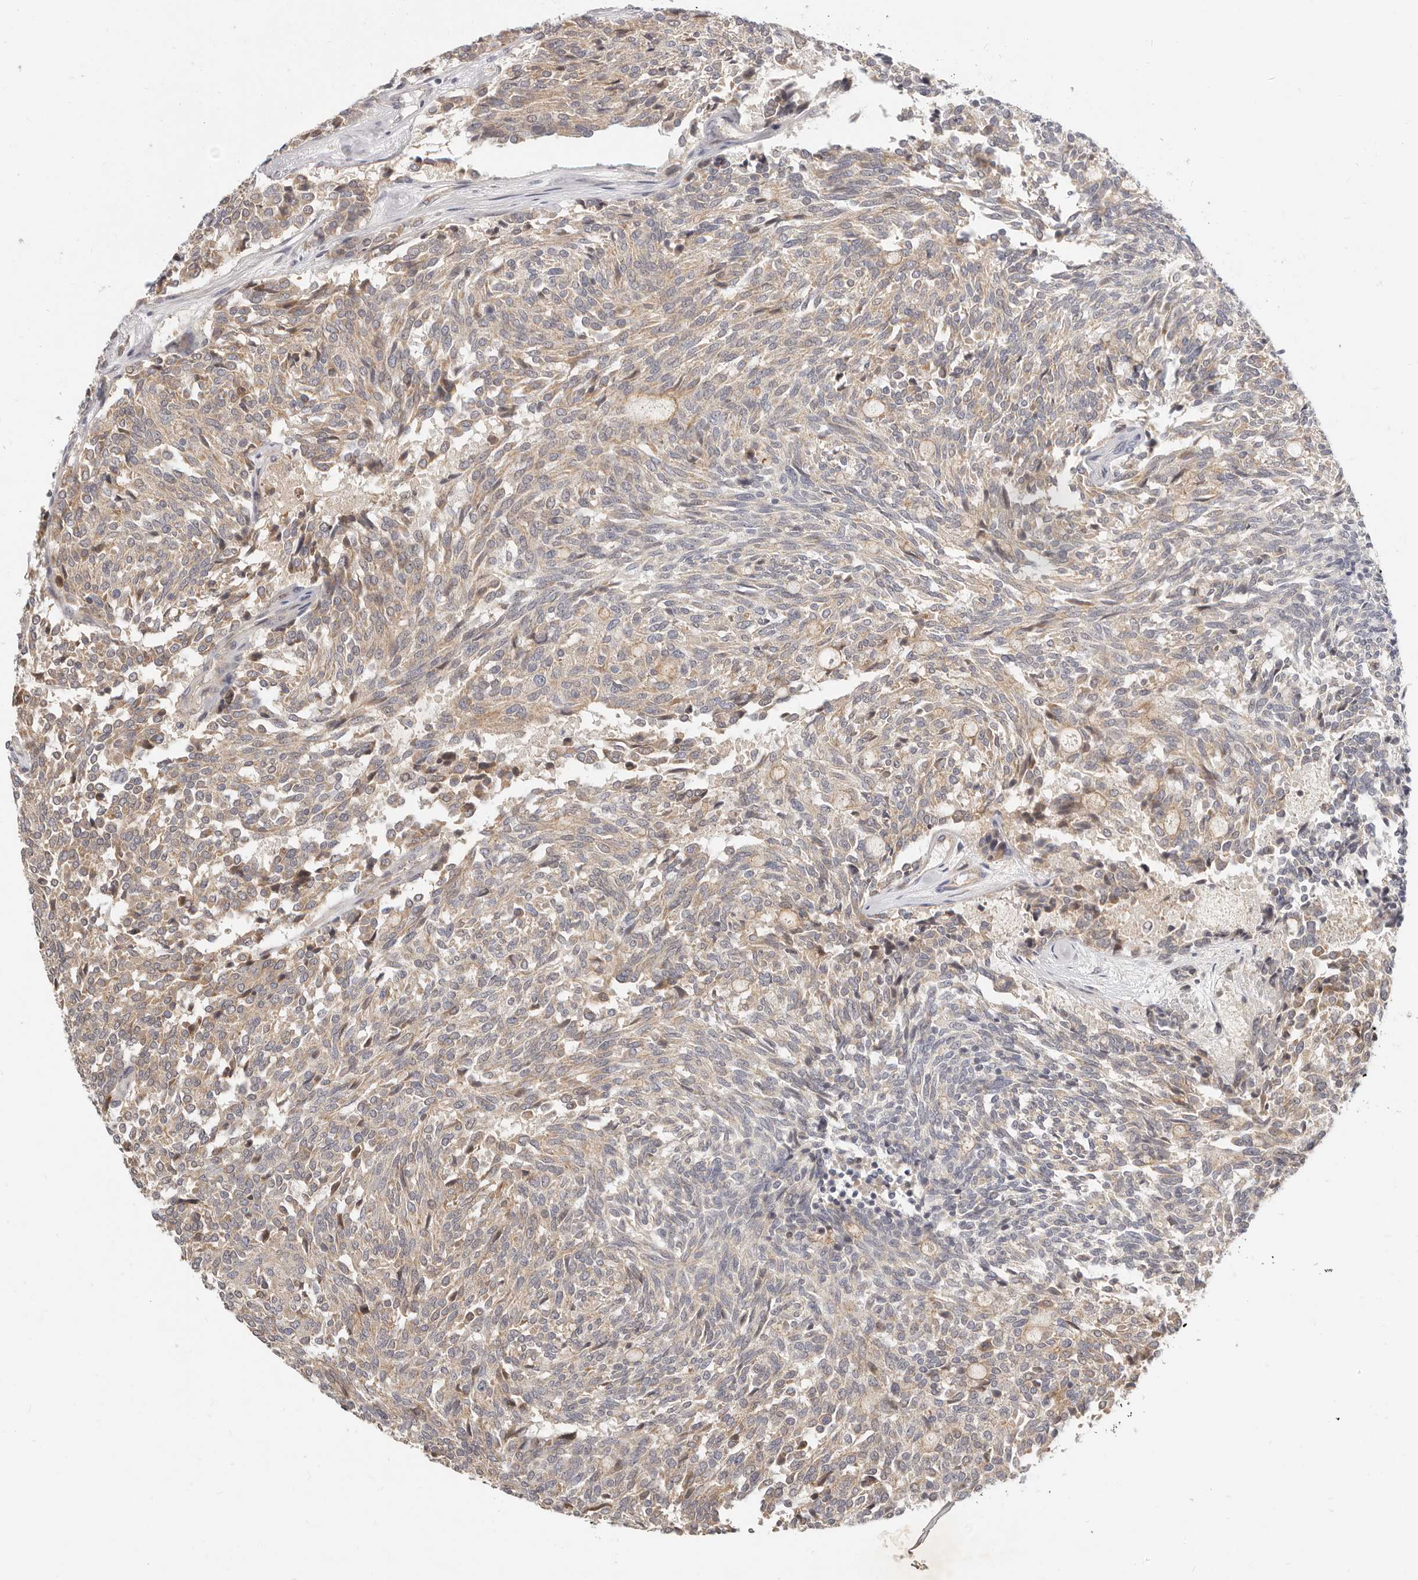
{"staining": {"intensity": "weak", "quantity": ">75%", "location": "cytoplasmic/membranous"}, "tissue": "carcinoid", "cell_type": "Tumor cells", "image_type": "cancer", "snomed": [{"axis": "morphology", "description": "Carcinoid, malignant, NOS"}, {"axis": "topography", "description": "Pancreas"}], "caption": "Tumor cells exhibit weak cytoplasmic/membranous expression in about >75% of cells in carcinoid.", "gene": "MICALL2", "patient": {"sex": "female", "age": 54}}